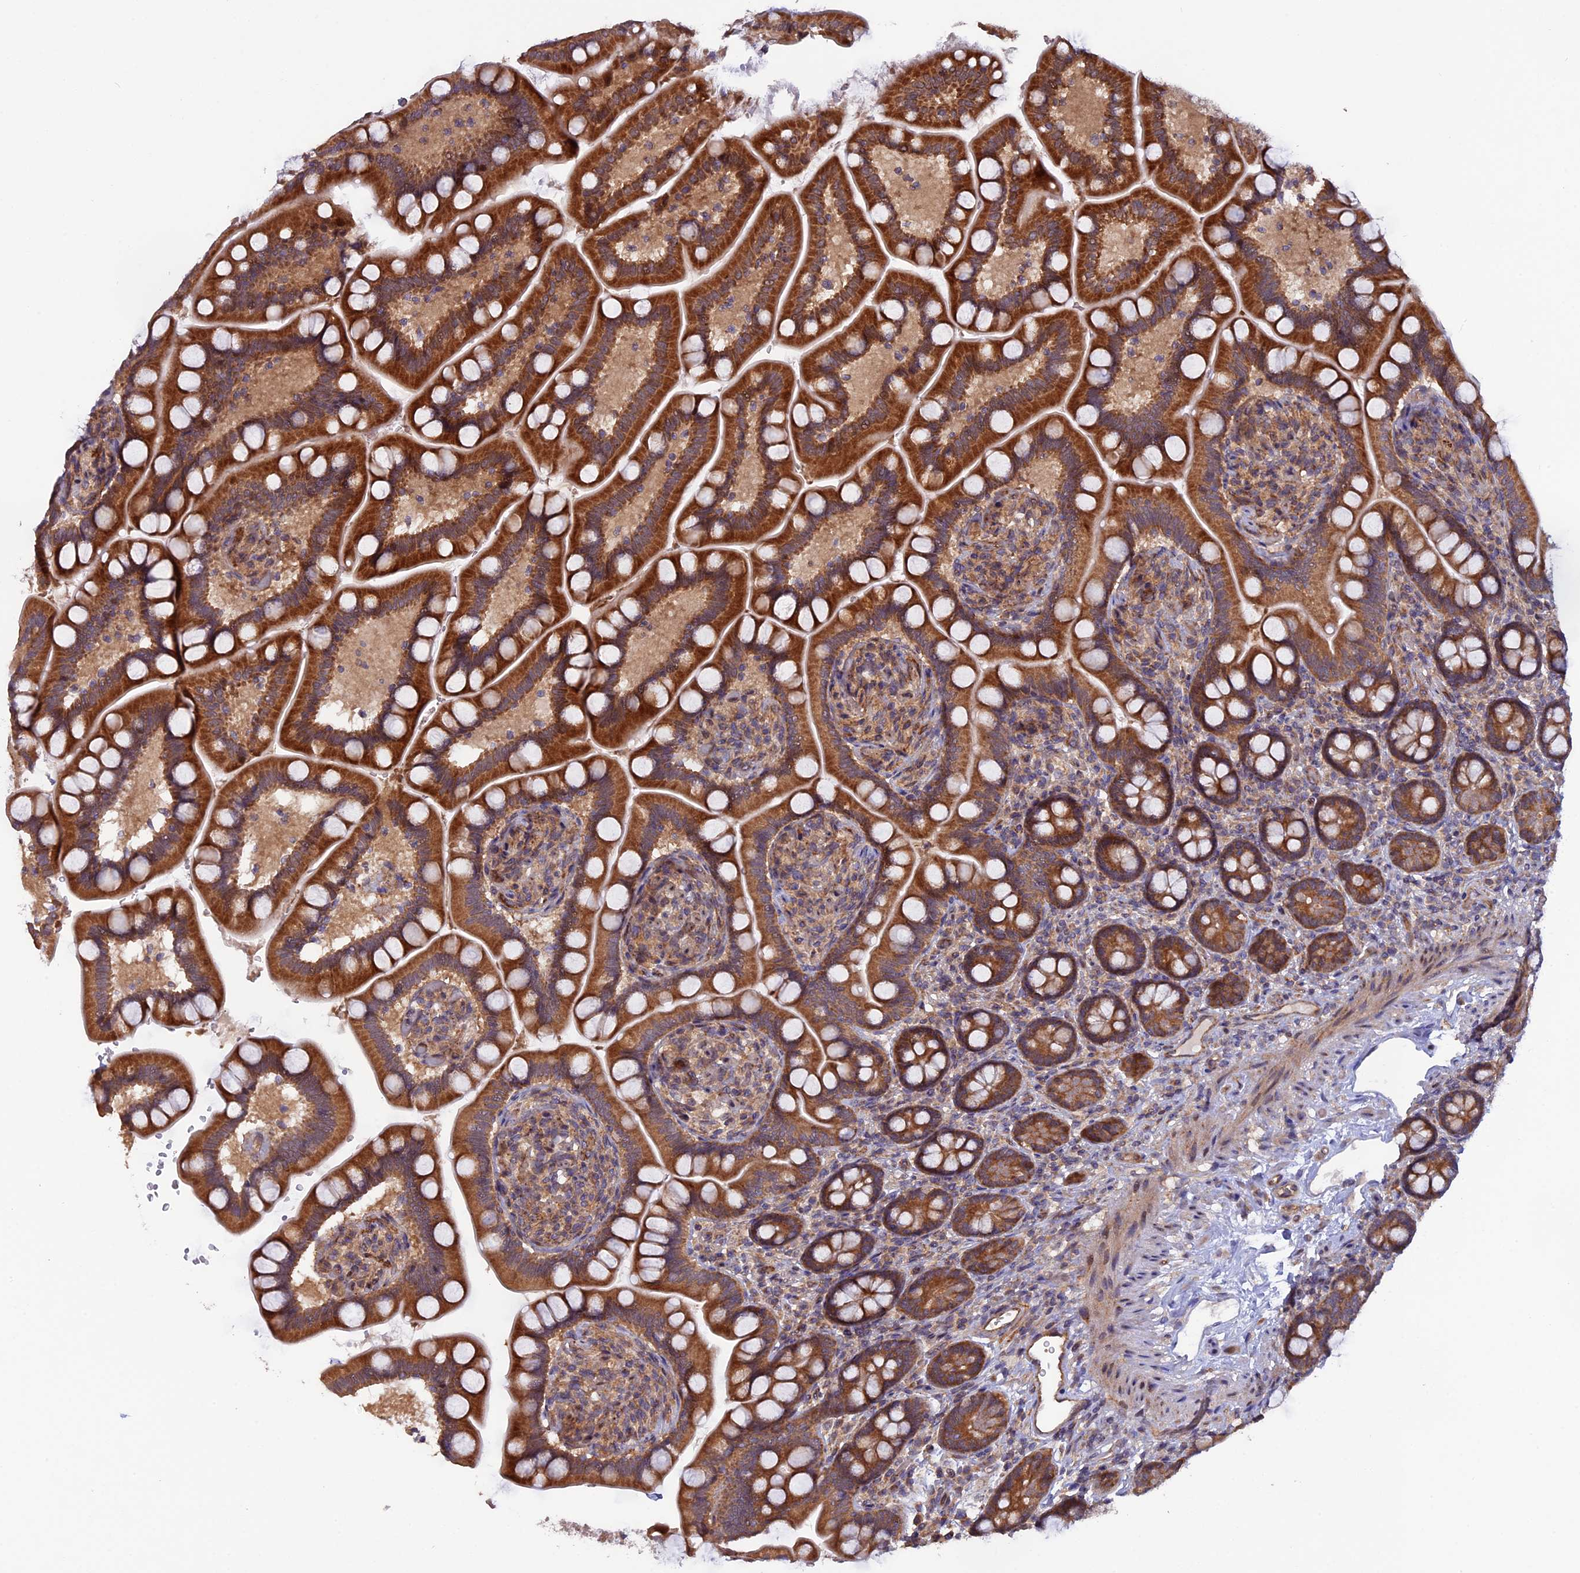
{"staining": {"intensity": "strong", "quantity": ">75%", "location": "cytoplasmic/membranous"}, "tissue": "small intestine", "cell_type": "Glandular cells", "image_type": "normal", "snomed": [{"axis": "morphology", "description": "Normal tissue, NOS"}, {"axis": "topography", "description": "Small intestine"}], "caption": "DAB immunohistochemical staining of unremarkable small intestine exhibits strong cytoplasmic/membranous protein staining in about >75% of glandular cells. (Brightfield microscopy of DAB IHC at high magnification).", "gene": "FERMT1", "patient": {"sex": "female", "age": 64}}